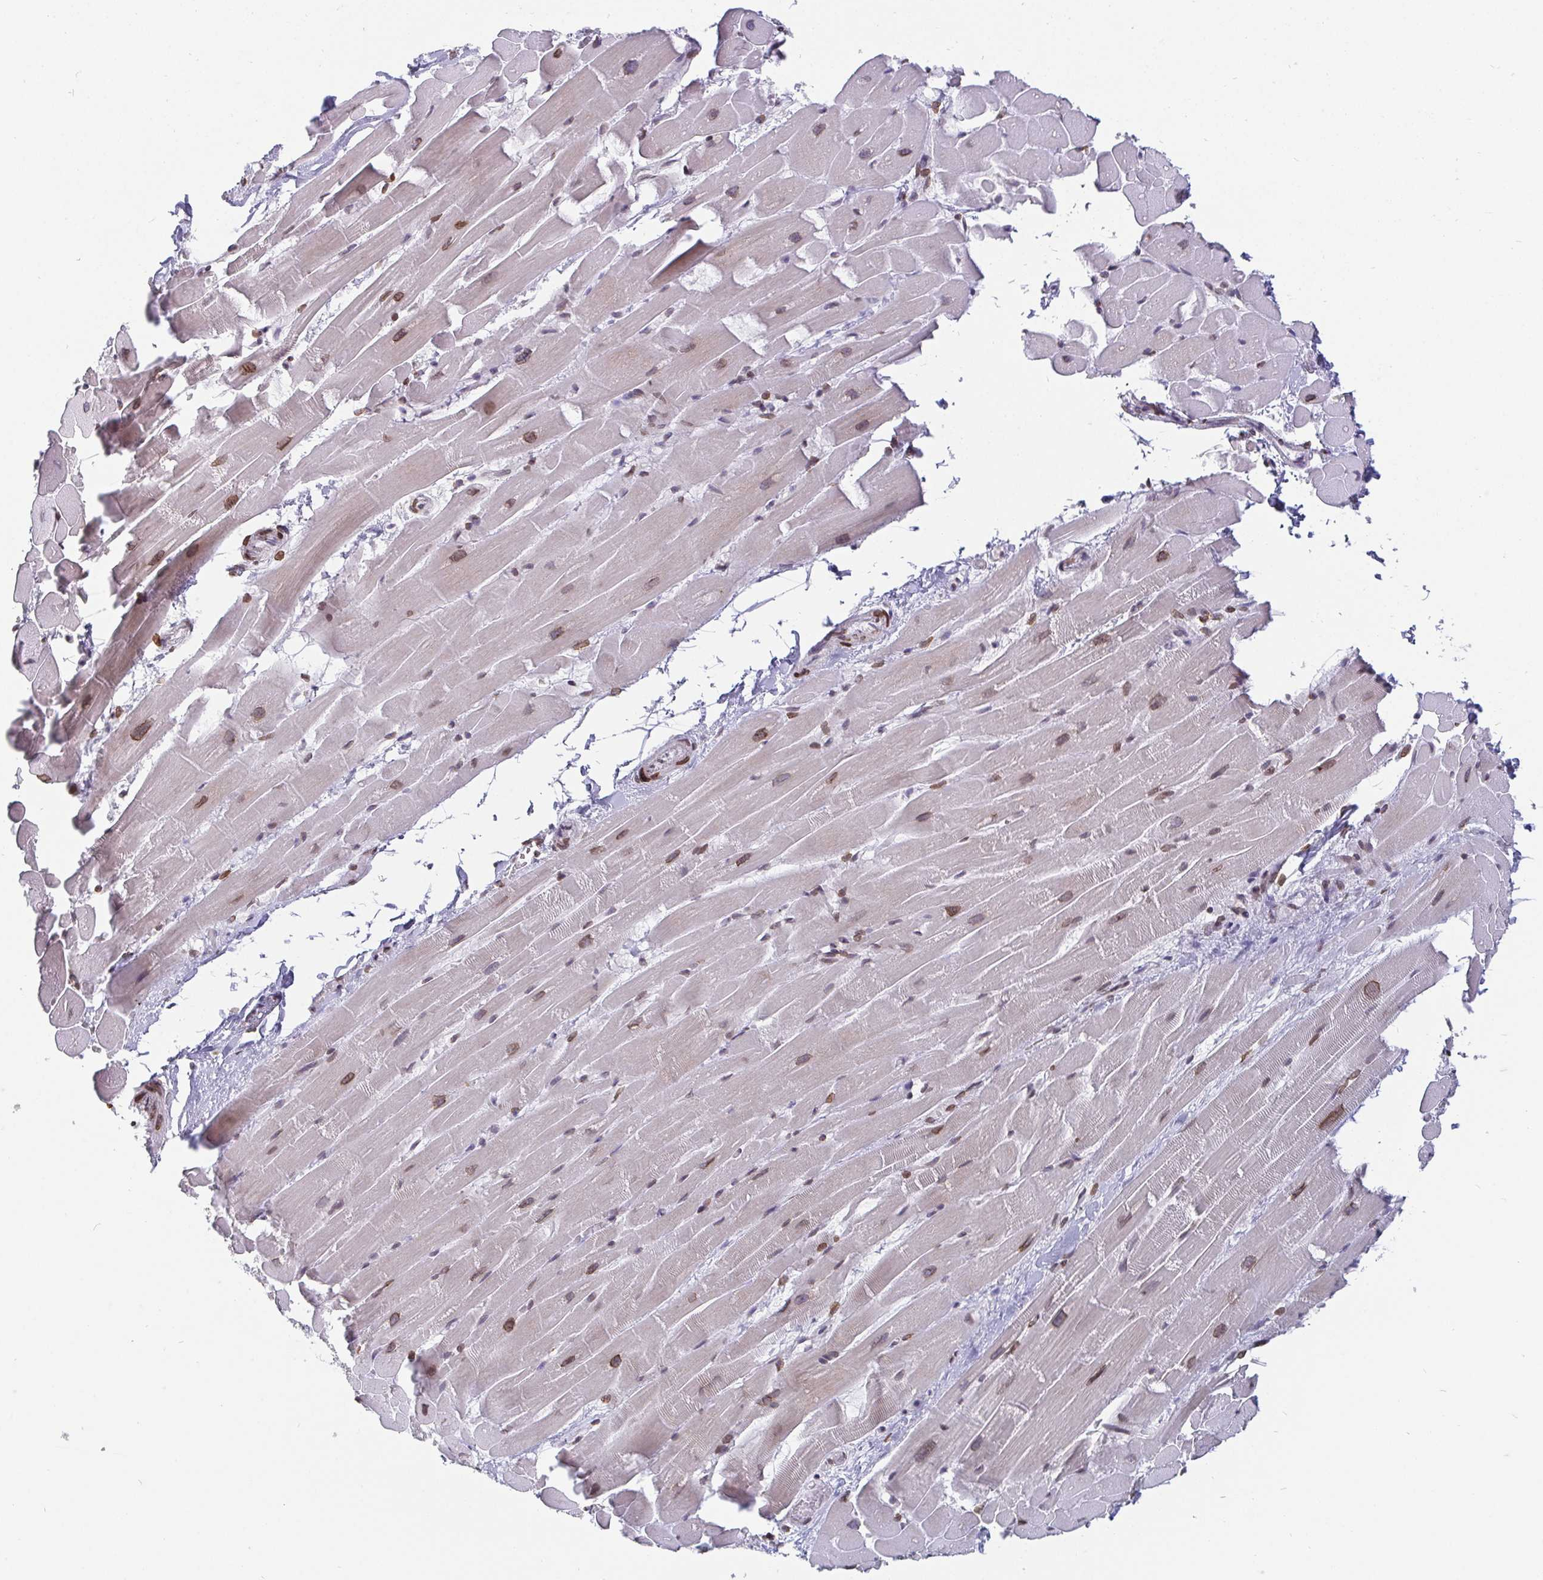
{"staining": {"intensity": "moderate", "quantity": ">75%", "location": "cytoplasmic/membranous,nuclear"}, "tissue": "heart muscle", "cell_type": "Cardiomyocytes", "image_type": "normal", "snomed": [{"axis": "morphology", "description": "Normal tissue, NOS"}, {"axis": "topography", "description": "Heart"}], "caption": "Immunohistochemistry histopathology image of normal human heart muscle stained for a protein (brown), which reveals medium levels of moderate cytoplasmic/membranous,nuclear positivity in about >75% of cardiomyocytes.", "gene": "EMD", "patient": {"sex": "male", "age": 37}}